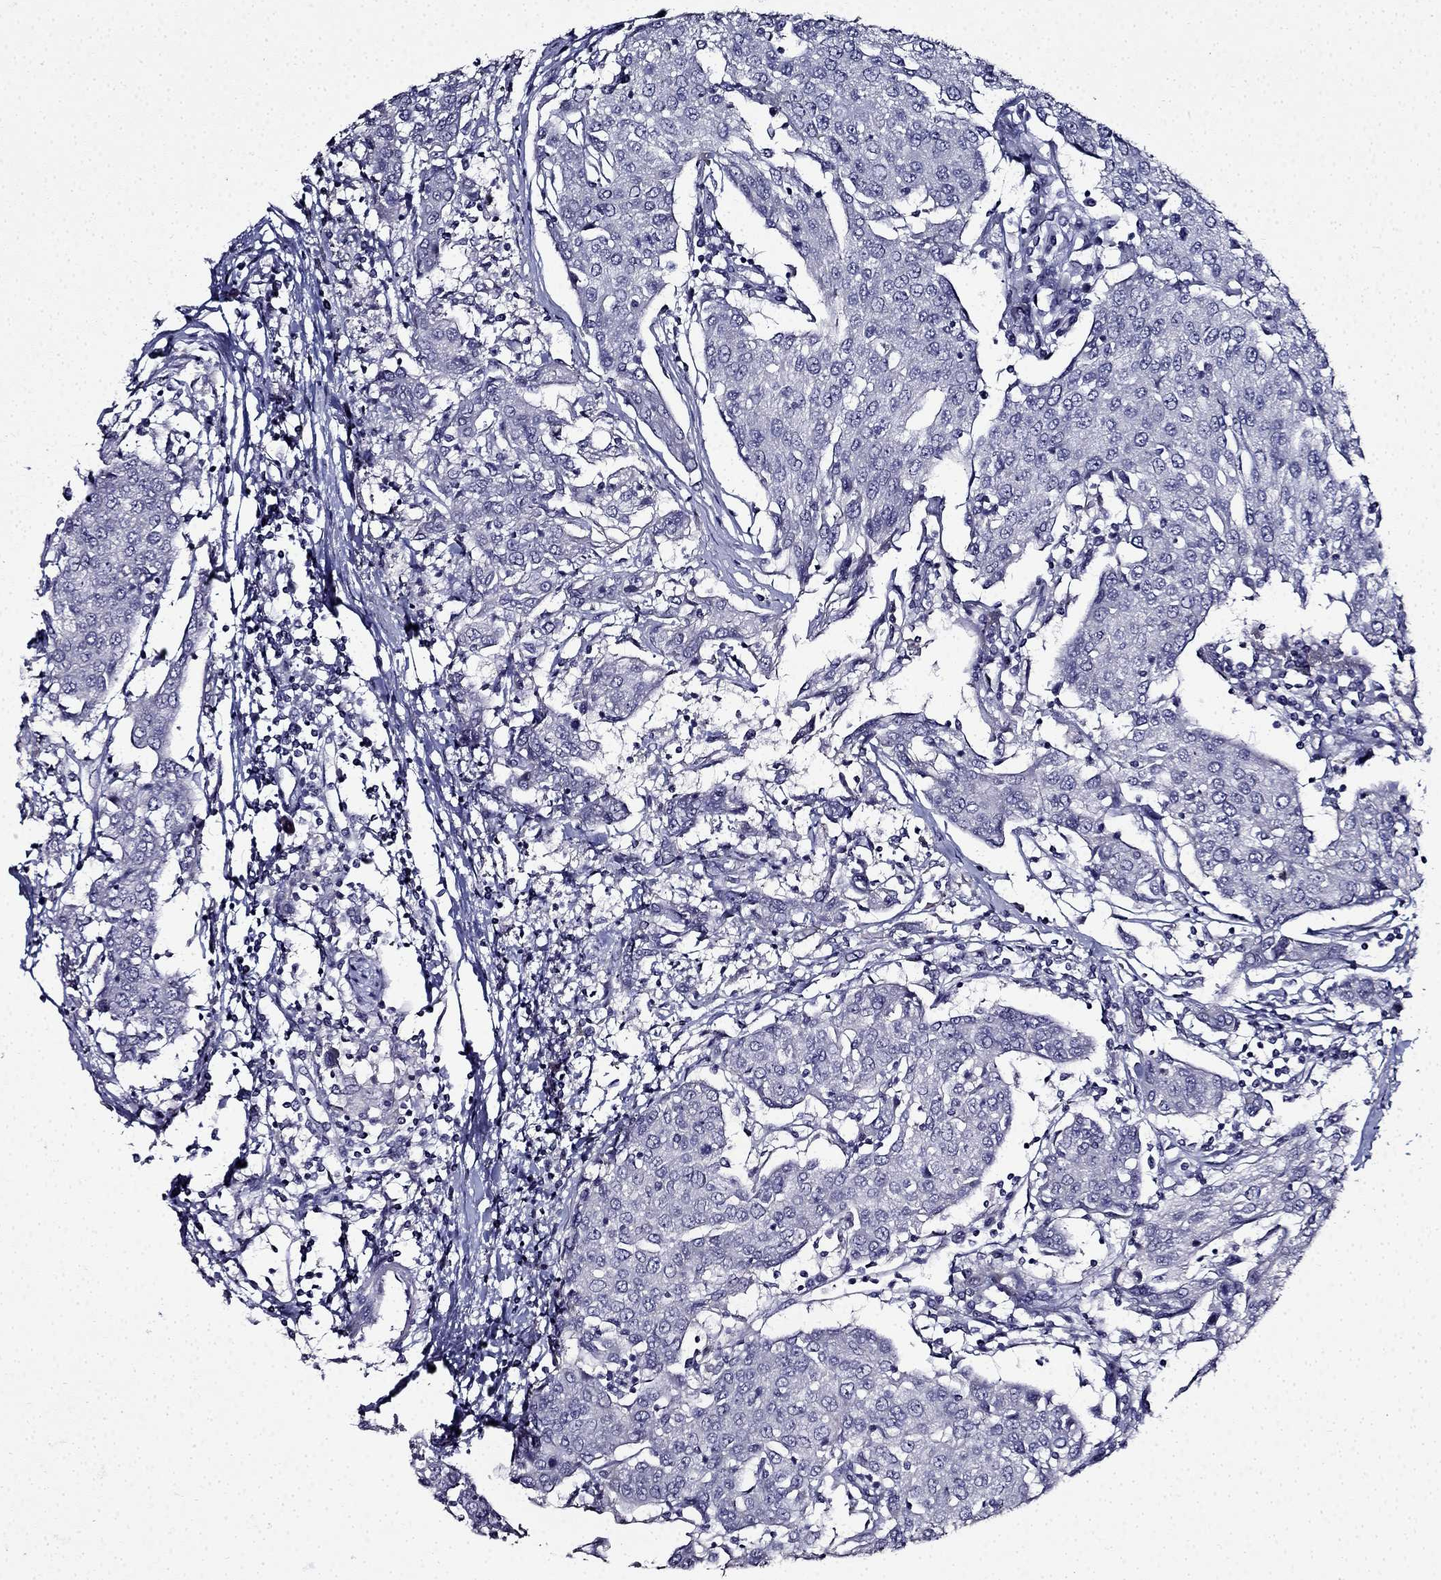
{"staining": {"intensity": "negative", "quantity": "none", "location": "none"}, "tissue": "urothelial cancer", "cell_type": "Tumor cells", "image_type": "cancer", "snomed": [{"axis": "morphology", "description": "Urothelial carcinoma, High grade"}, {"axis": "topography", "description": "Urinary bladder"}], "caption": "Immunohistochemical staining of urothelial cancer displays no significant positivity in tumor cells.", "gene": "TMEM266", "patient": {"sex": "female", "age": 85}}